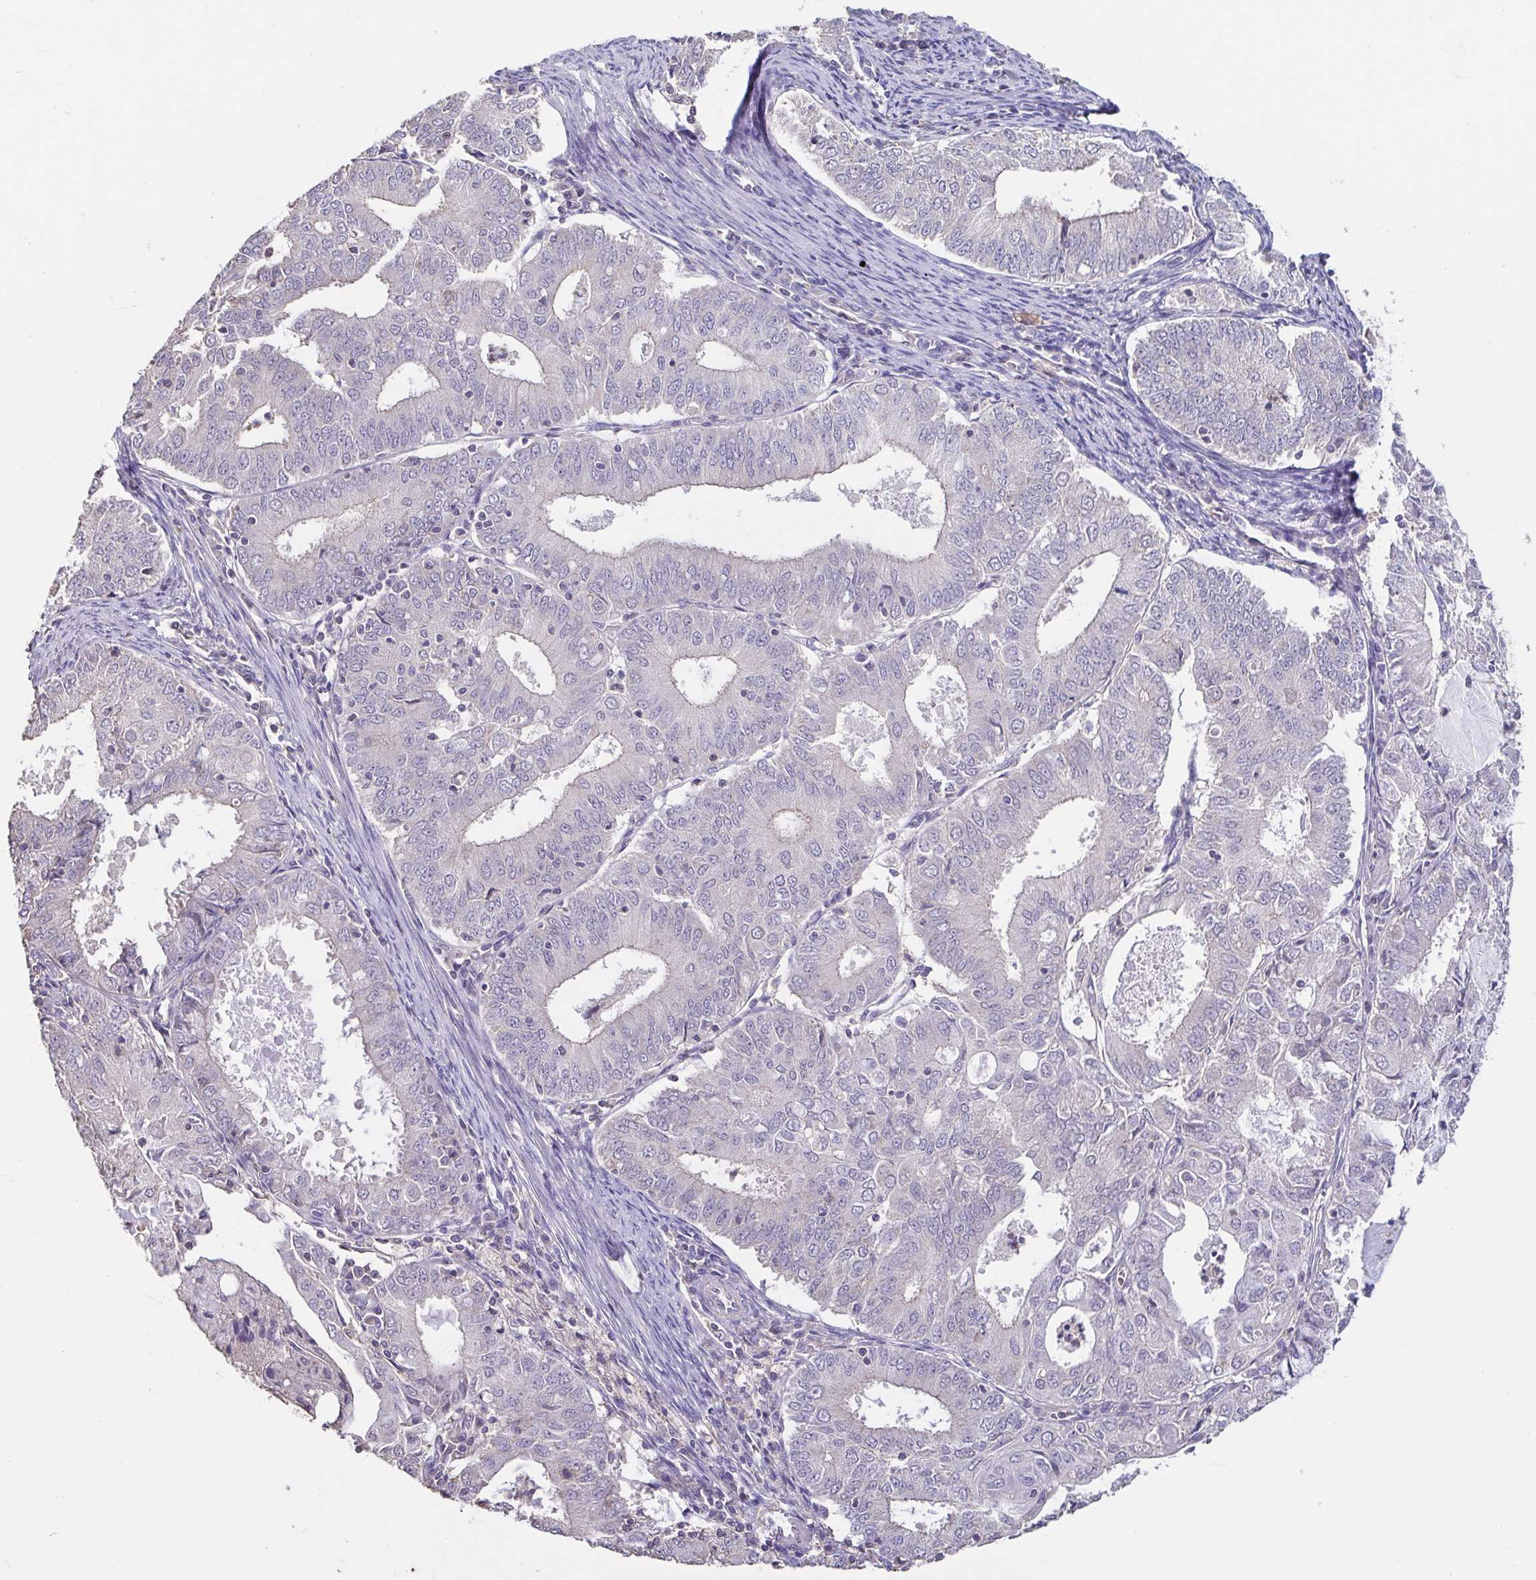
{"staining": {"intensity": "negative", "quantity": "none", "location": "none"}, "tissue": "endometrial cancer", "cell_type": "Tumor cells", "image_type": "cancer", "snomed": [{"axis": "morphology", "description": "Adenocarcinoma, NOS"}, {"axis": "topography", "description": "Endometrium"}], "caption": "Endometrial adenocarcinoma was stained to show a protein in brown. There is no significant positivity in tumor cells.", "gene": "ACTRT2", "patient": {"sex": "female", "age": 57}}